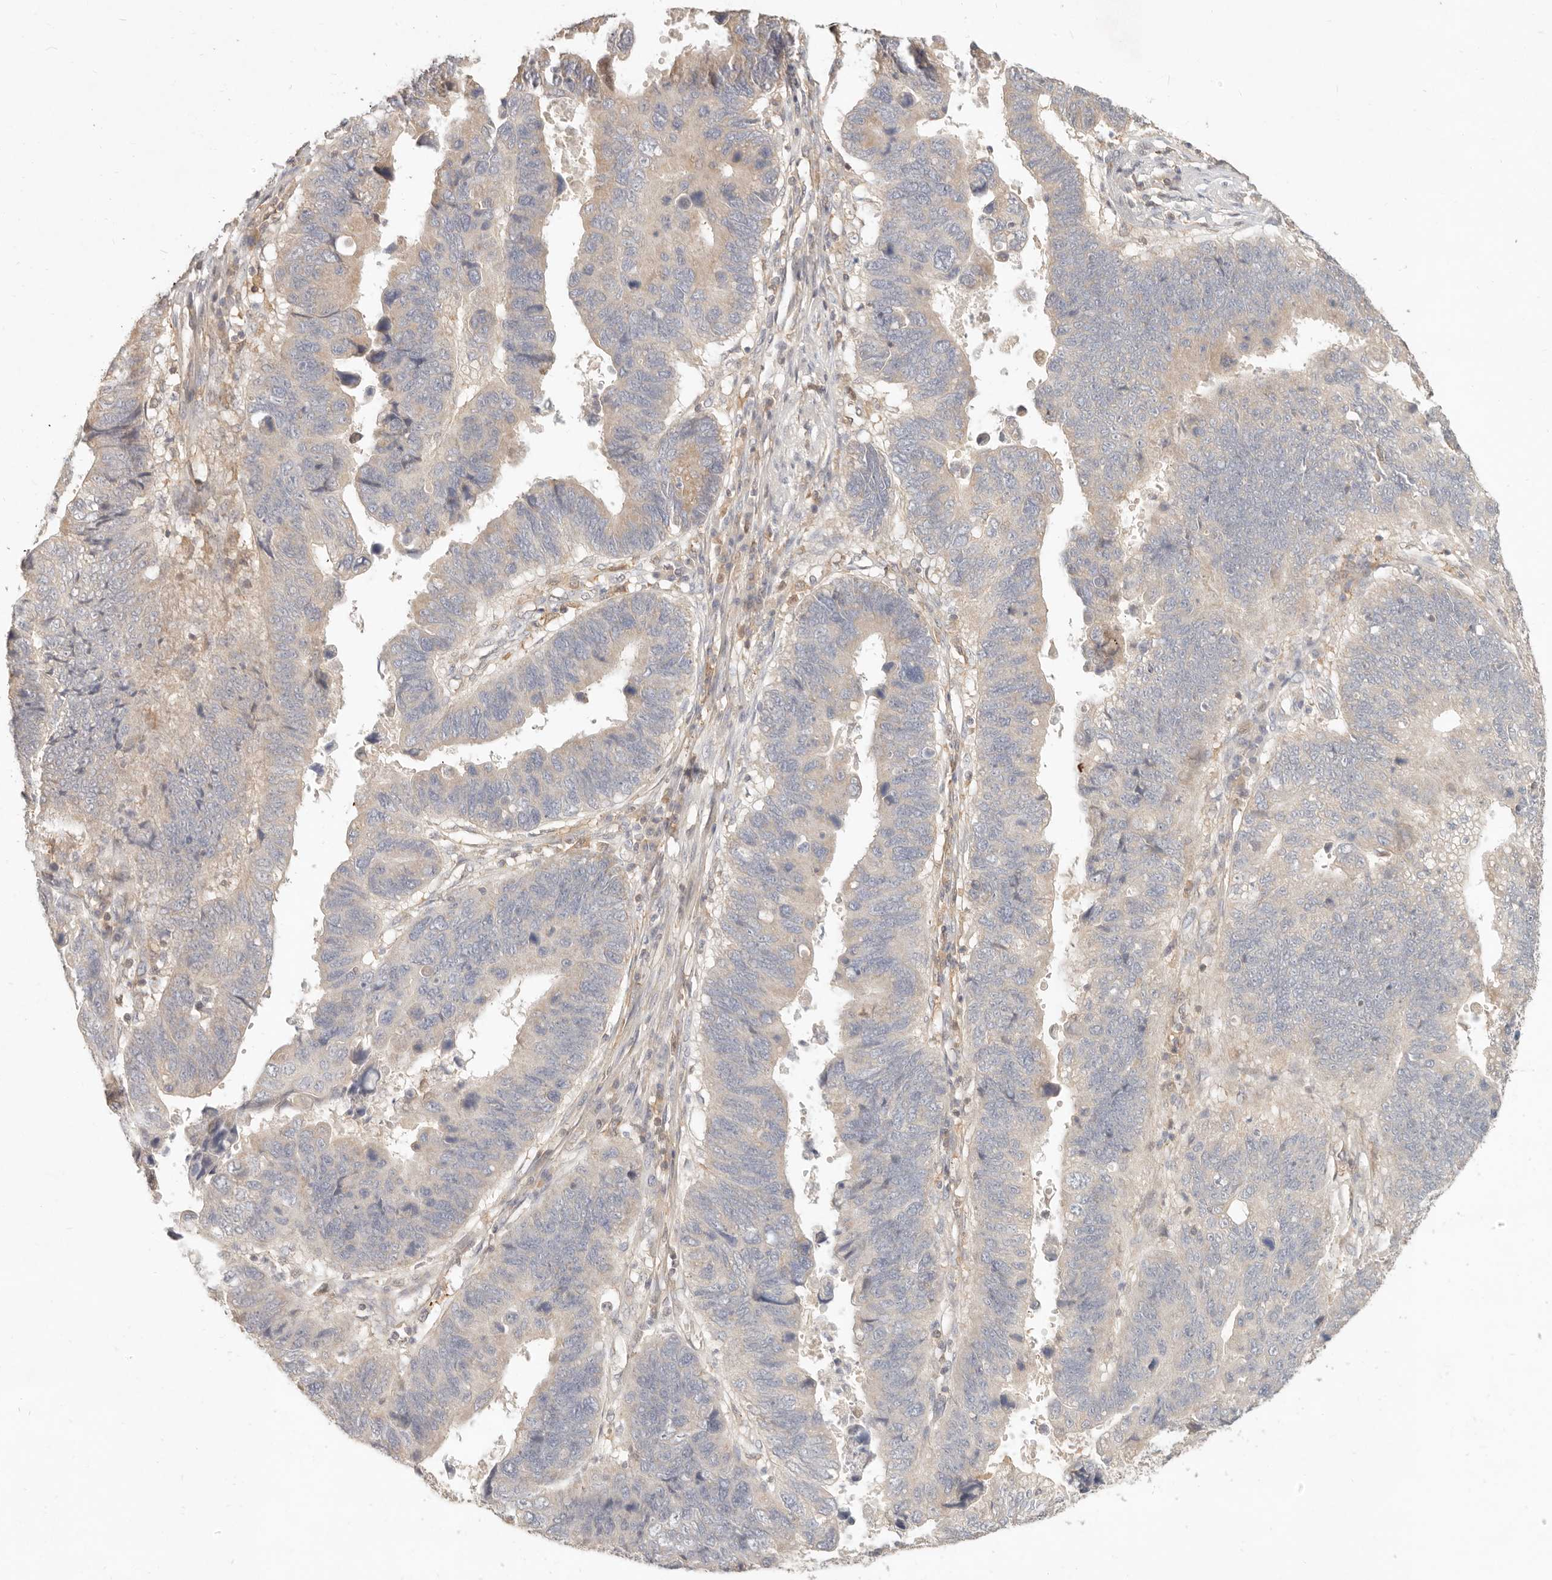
{"staining": {"intensity": "negative", "quantity": "none", "location": "none"}, "tissue": "stomach cancer", "cell_type": "Tumor cells", "image_type": "cancer", "snomed": [{"axis": "morphology", "description": "Adenocarcinoma, NOS"}, {"axis": "topography", "description": "Stomach"}], "caption": "Immunohistochemistry of stomach cancer (adenocarcinoma) demonstrates no positivity in tumor cells.", "gene": "NECAP2", "patient": {"sex": "male", "age": 59}}